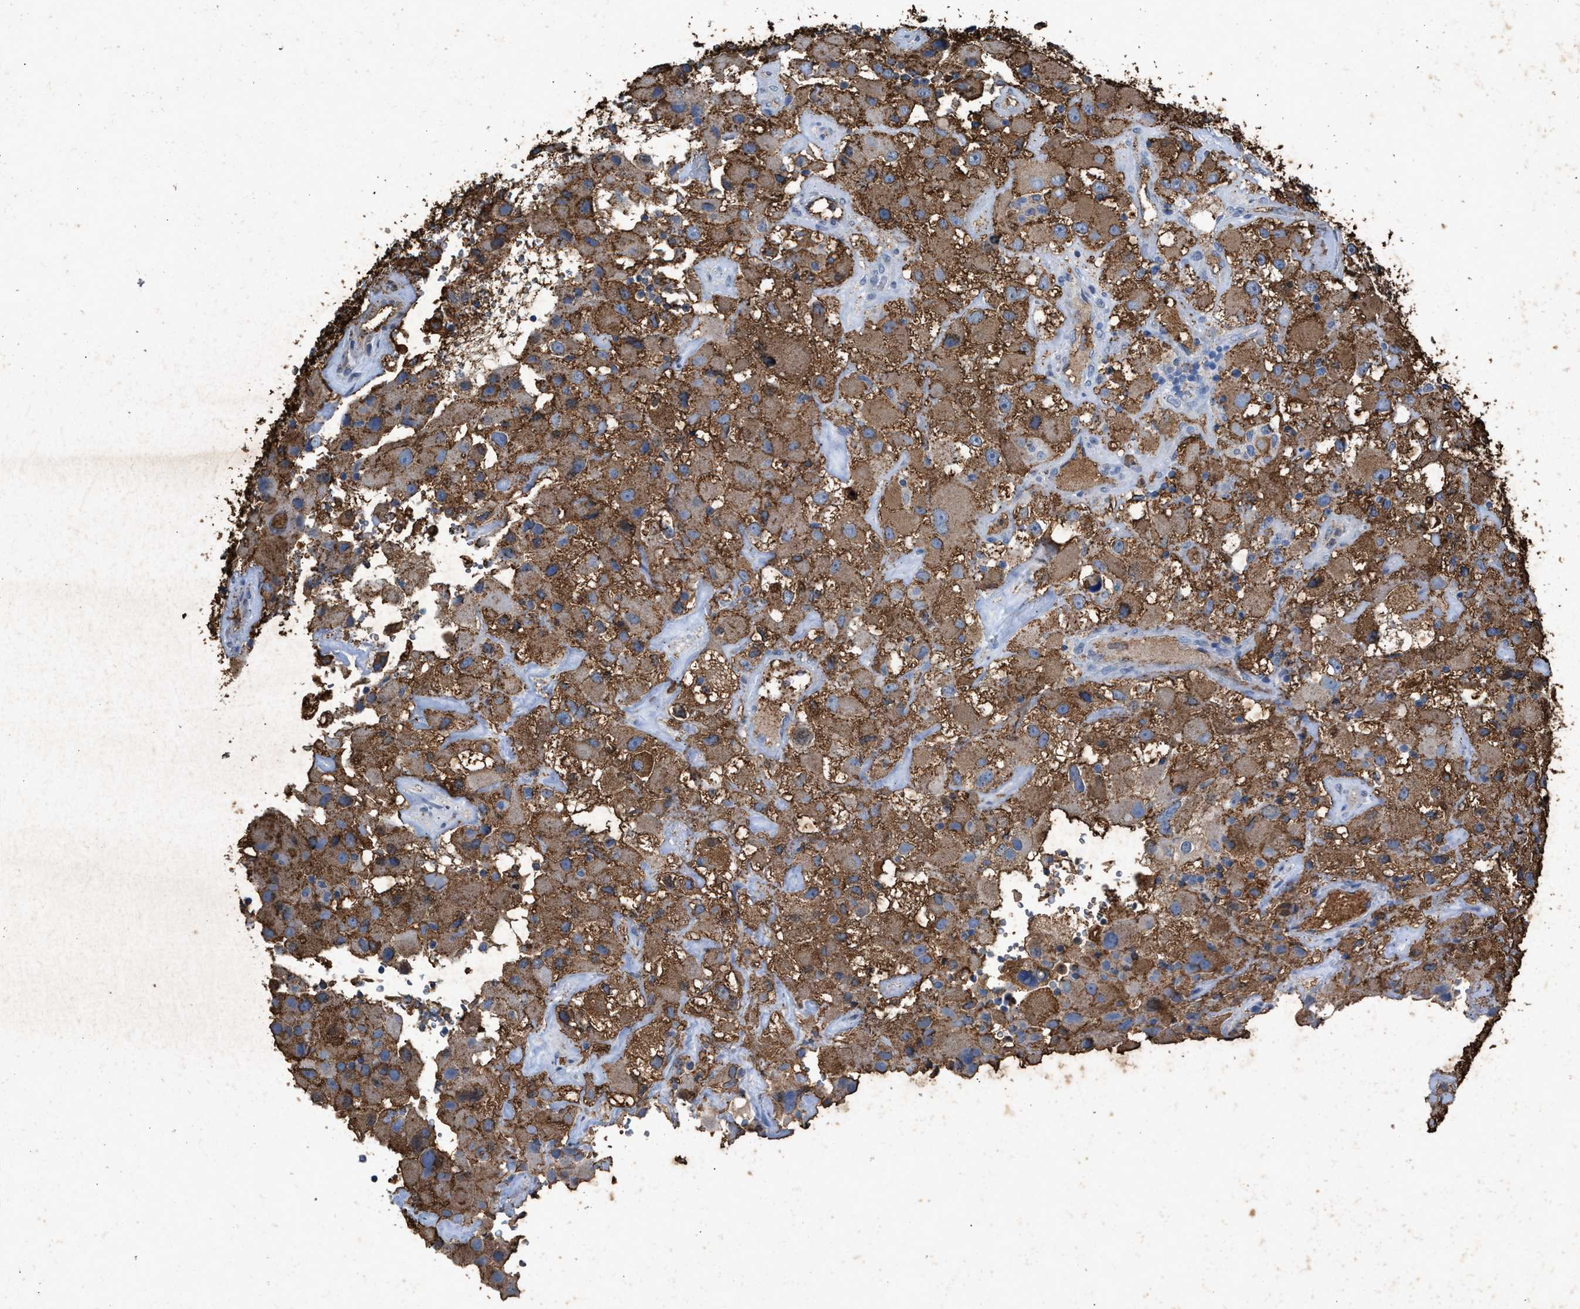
{"staining": {"intensity": "moderate", "quantity": ">75%", "location": "cytoplasmic/membranous"}, "tissue": "renal cancer", "cell_type": "Tumor cells", "image_type": "cancer", "snomed": [{"axis": "morphology", "description": "Adenocarcinoma, NOS"}, {"axis": "topography", "description": "Kidney"}], "caption": "A histopathology image of renal adenocarcinoma stained for a protein shows moderate cytoplasmic/membranous brown staining in tumor cells. Nuclei are stained in blue.", "gene": "LTB4R2", "patient": {"sex": "female", "age": 52}}